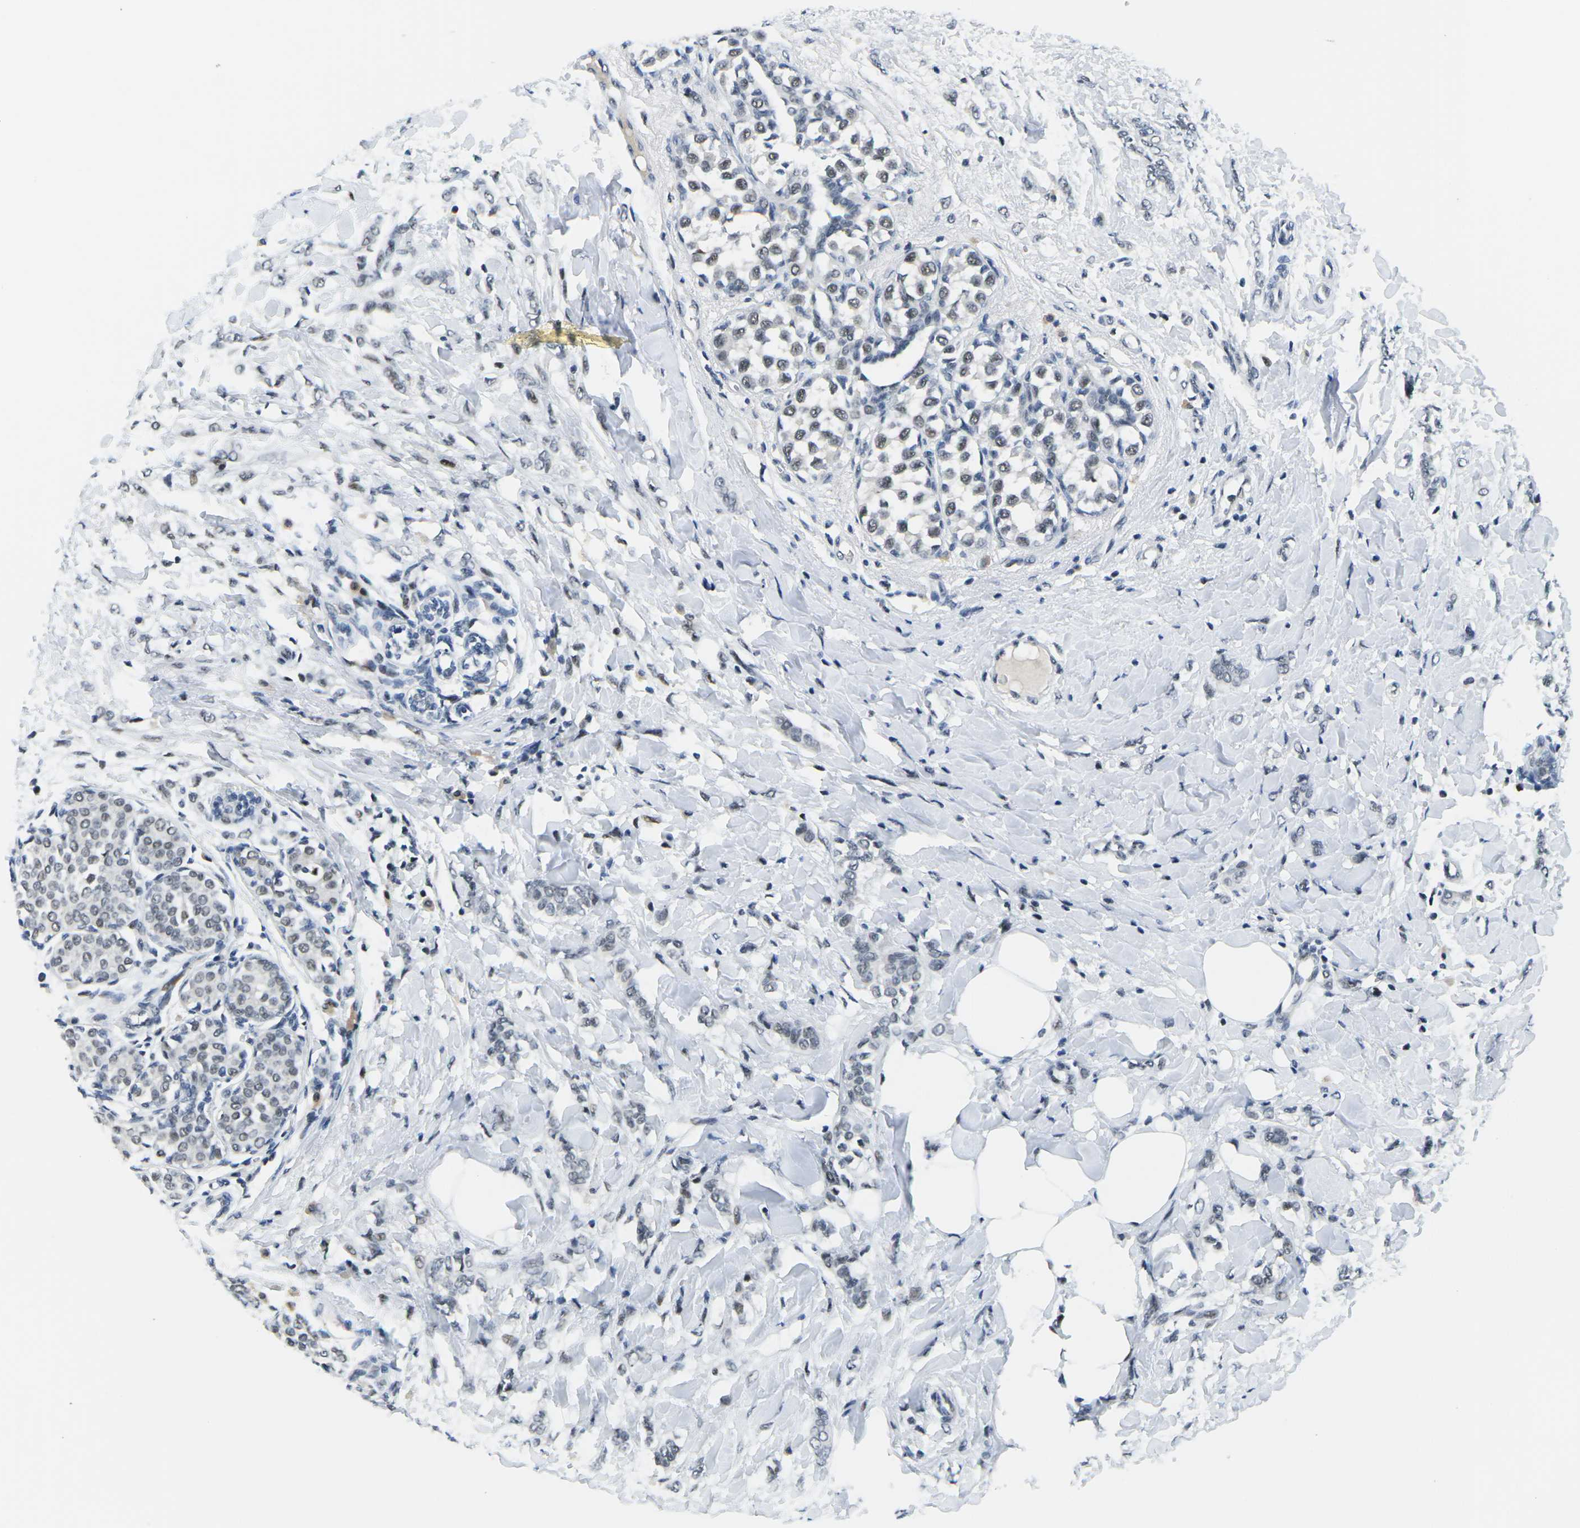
{"staining": {"intensity": "weak", "quantity": "25%-75%", "location": "nuclear"}, "tissue": "breast cancer", "cell_type": "Tumor cells", "image_type": "cancer", "snomed": [{"axis": "morphology", "description": "Lobular carcinoma, in situ"}, {"axis": "morphology", "description": "Lobular carcinoma"}, {"axis": "topography", "description": "Breast"}], "caption": "Lobular carcinoma (breast) stained with a protein marker displays weak staining in tumor cells.", "gene": "PRPF8", "patient": {"sex": "female", "age": 41}}